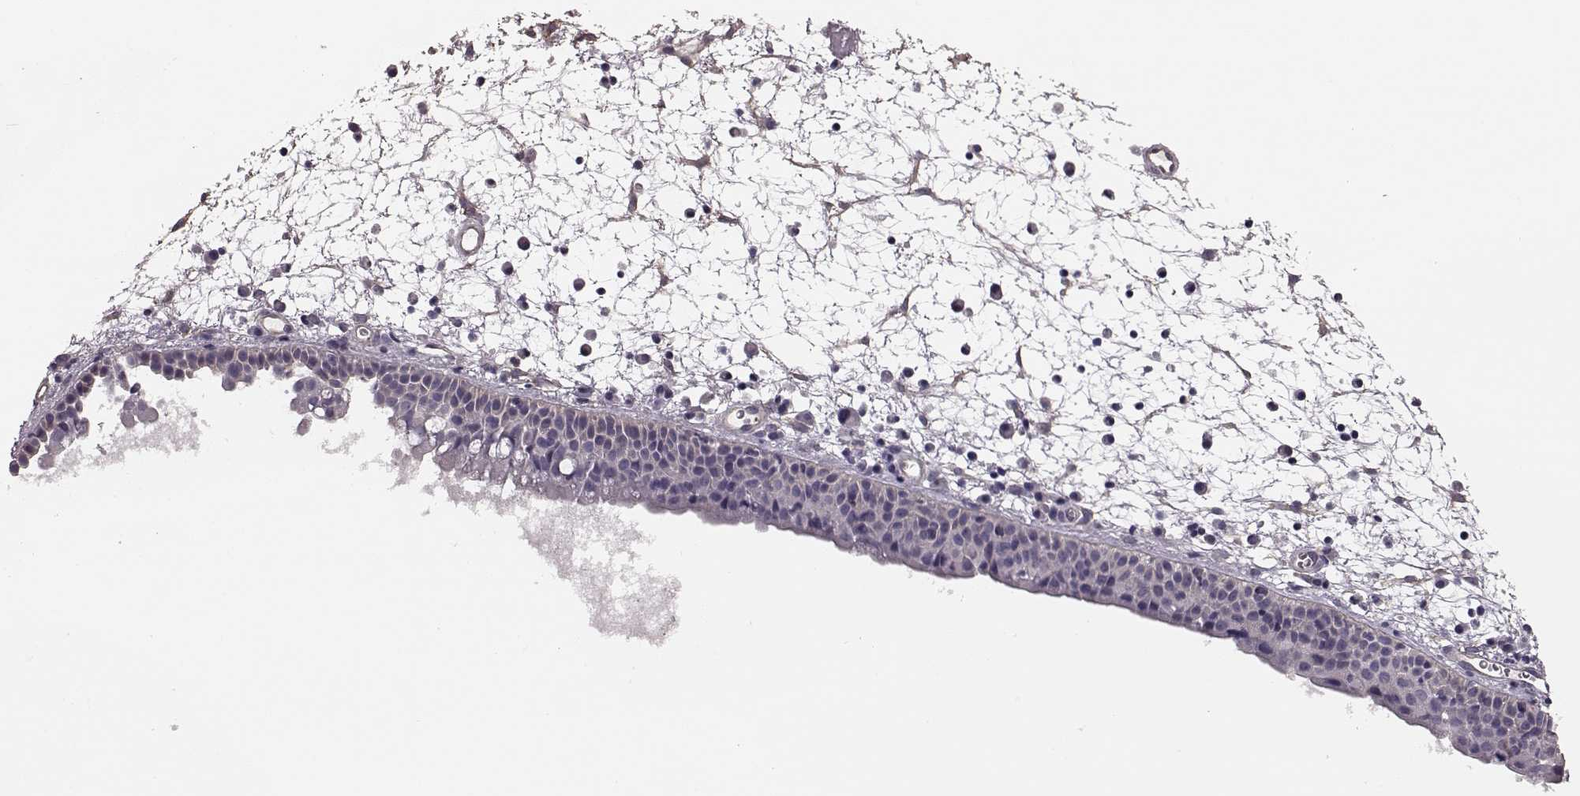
{"staining": {"intensity": "negative", "quantity": "none", "location": "none"}, "tissue": "nasopharynx", "cell_type": "Respiratory epithelial cells", "image_type": "normal", "snomed": [{"axis": "morphology", "description": "Normal tissue, NOS"}, {"axis": "topography", "description": "Nasopharynx"}], "caption": "Immunohistochemical staining of normal human nasopharynx reveals no significant expression in respiratory epithelial cells.", "gene": "EIF4E1B", "patient": {"sex": "male", "age": 61}}